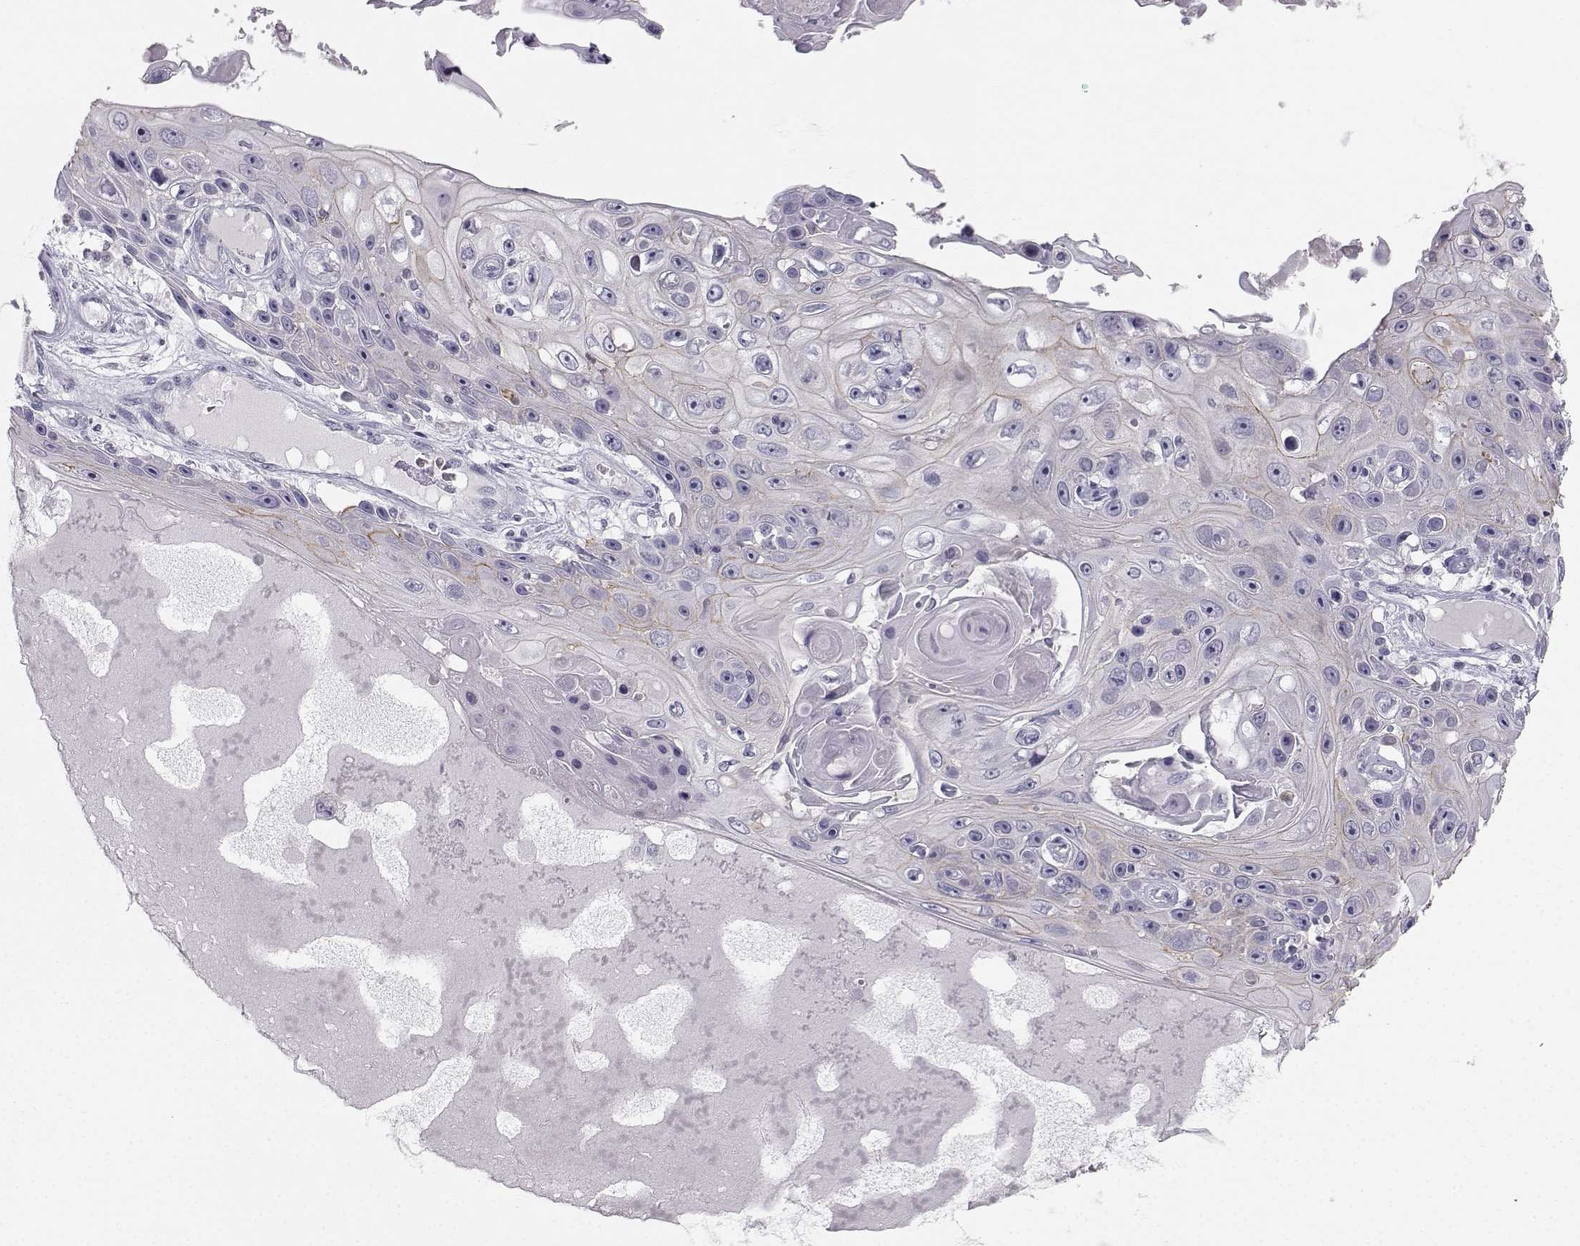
{"staining": {"intensity": "weak", "quantity": "25%-75%", "location": "cytoplasmic/membranous"}, "tissue": "skin cancer", "cell_type": "Tumor cells", "image_type": "cancer", "snomed": [{"axis": "morphology", "description": "Squamous cell carcinoma, NOS"}, {"axis": "topography", "description": "Skin"}], "caption": "Immunohistochemistry (IHC) micrograph of human skin cancer stained for a protein (brown), which demonstrates low levels of weak cytoplasmic/membranous positivity in approximately 25%-75% of tumor cells.", "gene": "ZNF185", "patient": {"sex": "male", "age": 82}}